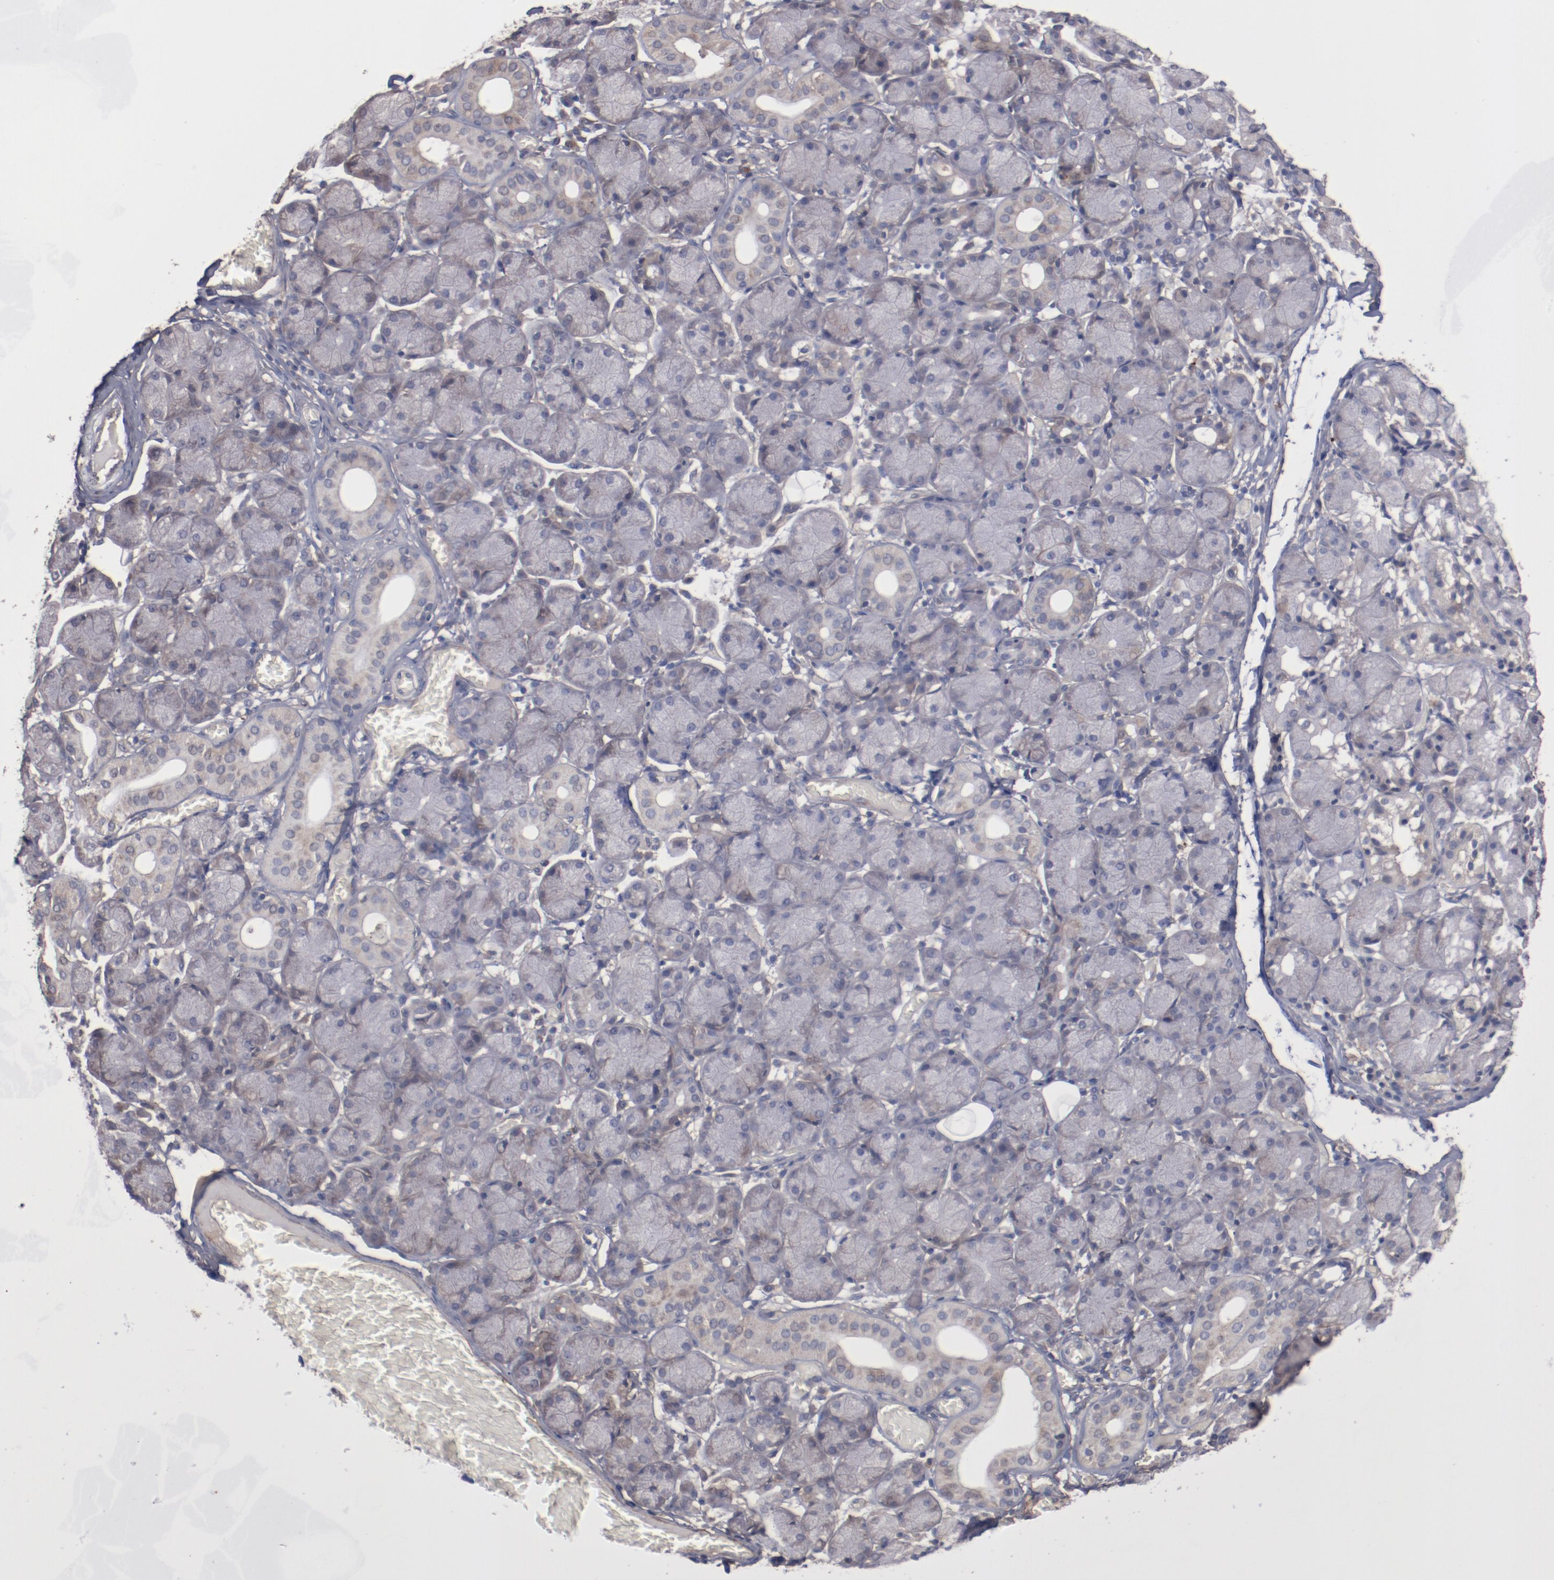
{"staining": {"intensity": "weak", "quantity": "<25%", "location": "cytoplasmic/membranous"}, "tissue": "salivary gland", "cell_type": "Glandular cells", "image_type": "normal", "snomed": [{"axis": "morphology", "description": "Normal tissue, NOS"}, {"axis": "topography", "description": "Salivary gland"}], "caption": "Glandular cells are negative for brown protein staining in unremarkable salivary gland.", "gene": "DIPK2B", "patient": {"sex": "female", "age": 24}}